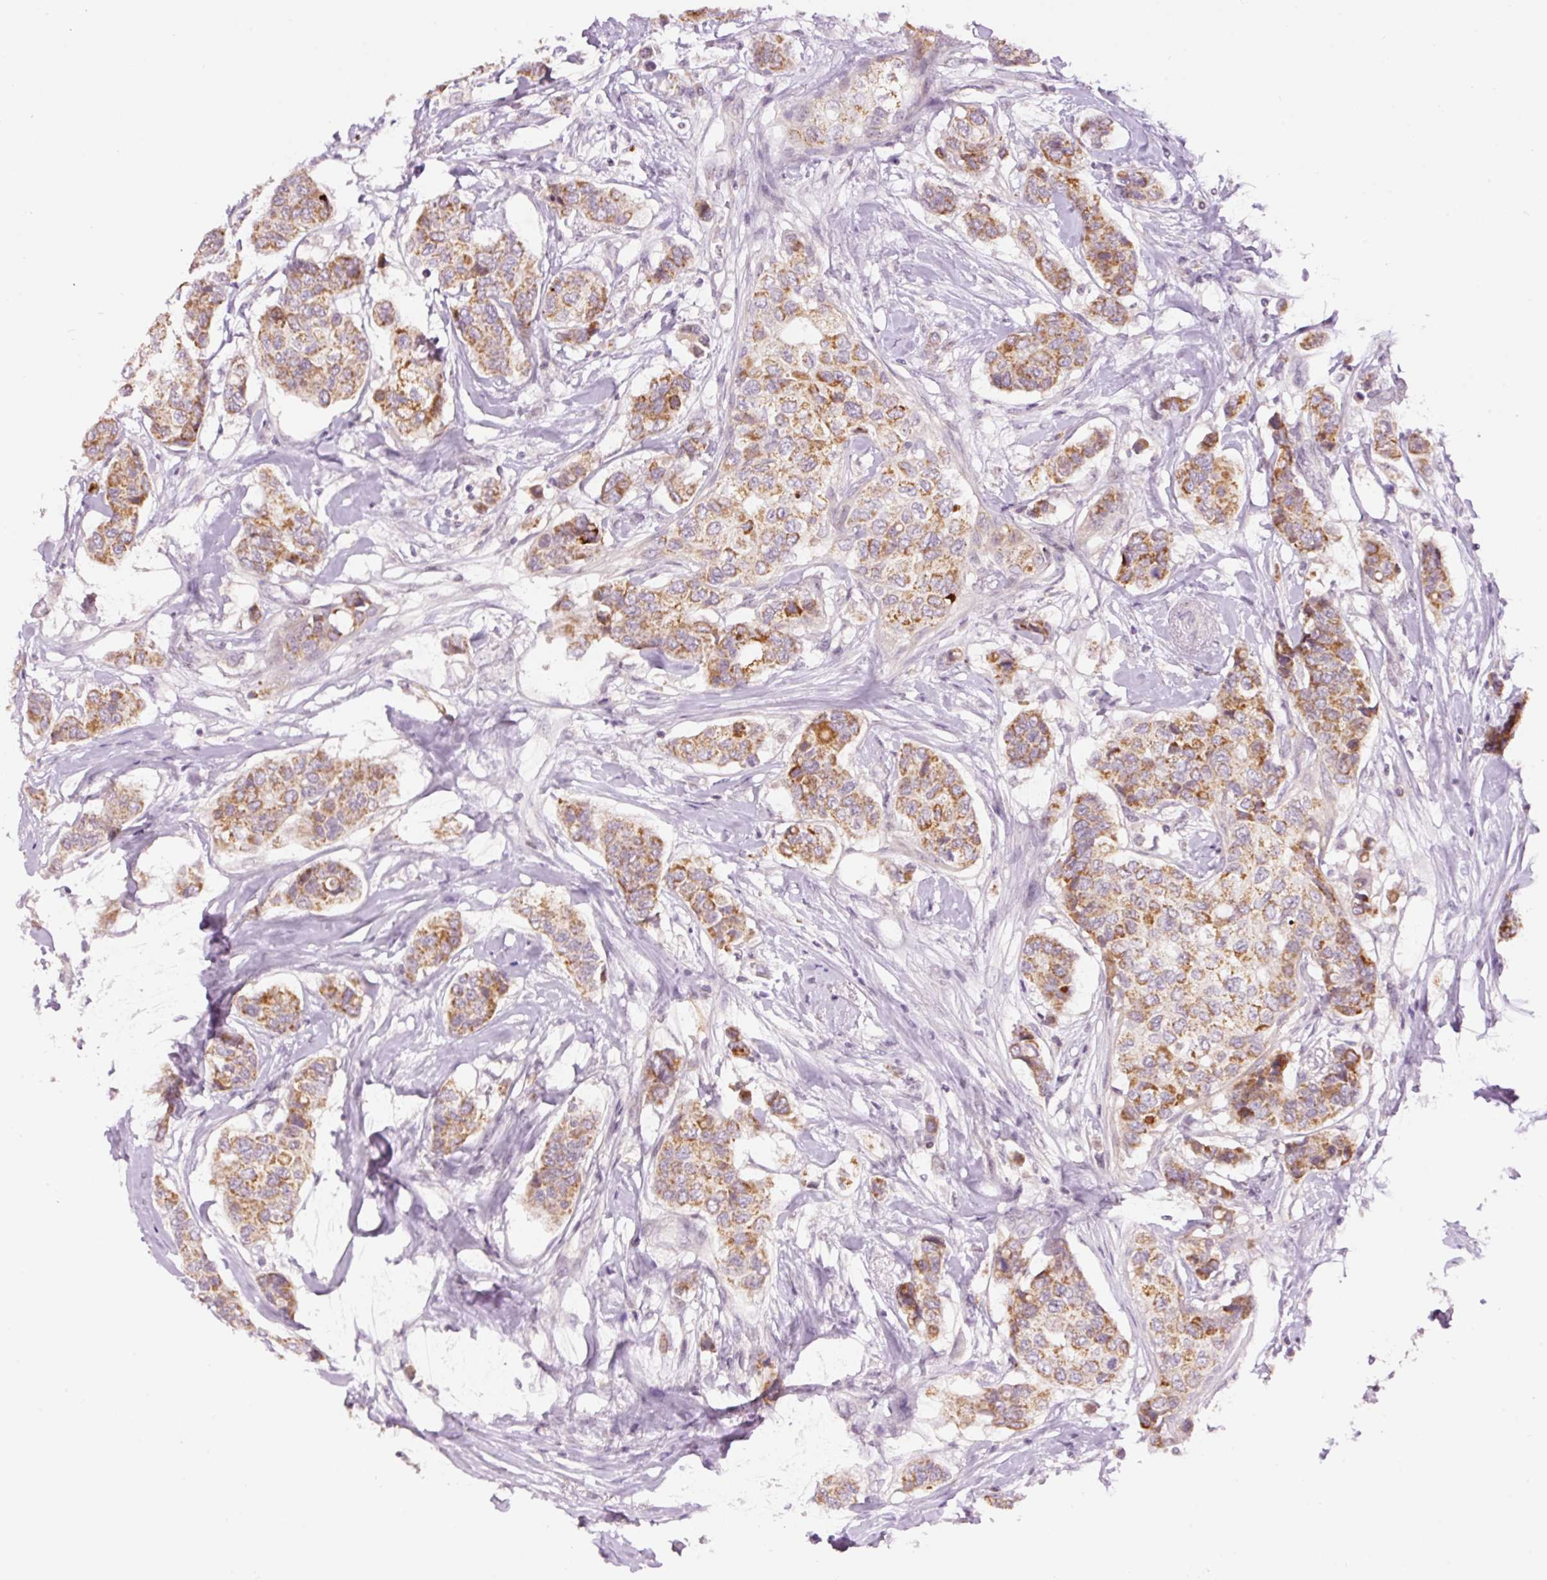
{"staining": {"intensity": "moderate", "quantity": ">75%", "location": "cytoplasmic/membranous"}, "tissue": "breast cancer", "cell_type": "Tumor cells", "image_type": "cancer", "snomed": [{"axis": "morphology", "description": "Lobular carcinoma"}, {"axis": "topography", "description": "Breast"}], "caption": "Breast lobular carcinoma stained for a protein (brown) shows moderate cytoplasmic/membranous positive expression in approximately >75% of tumor cells.", "gene": "ABHD11", "patient": {"sex": "female", "age": 51}}